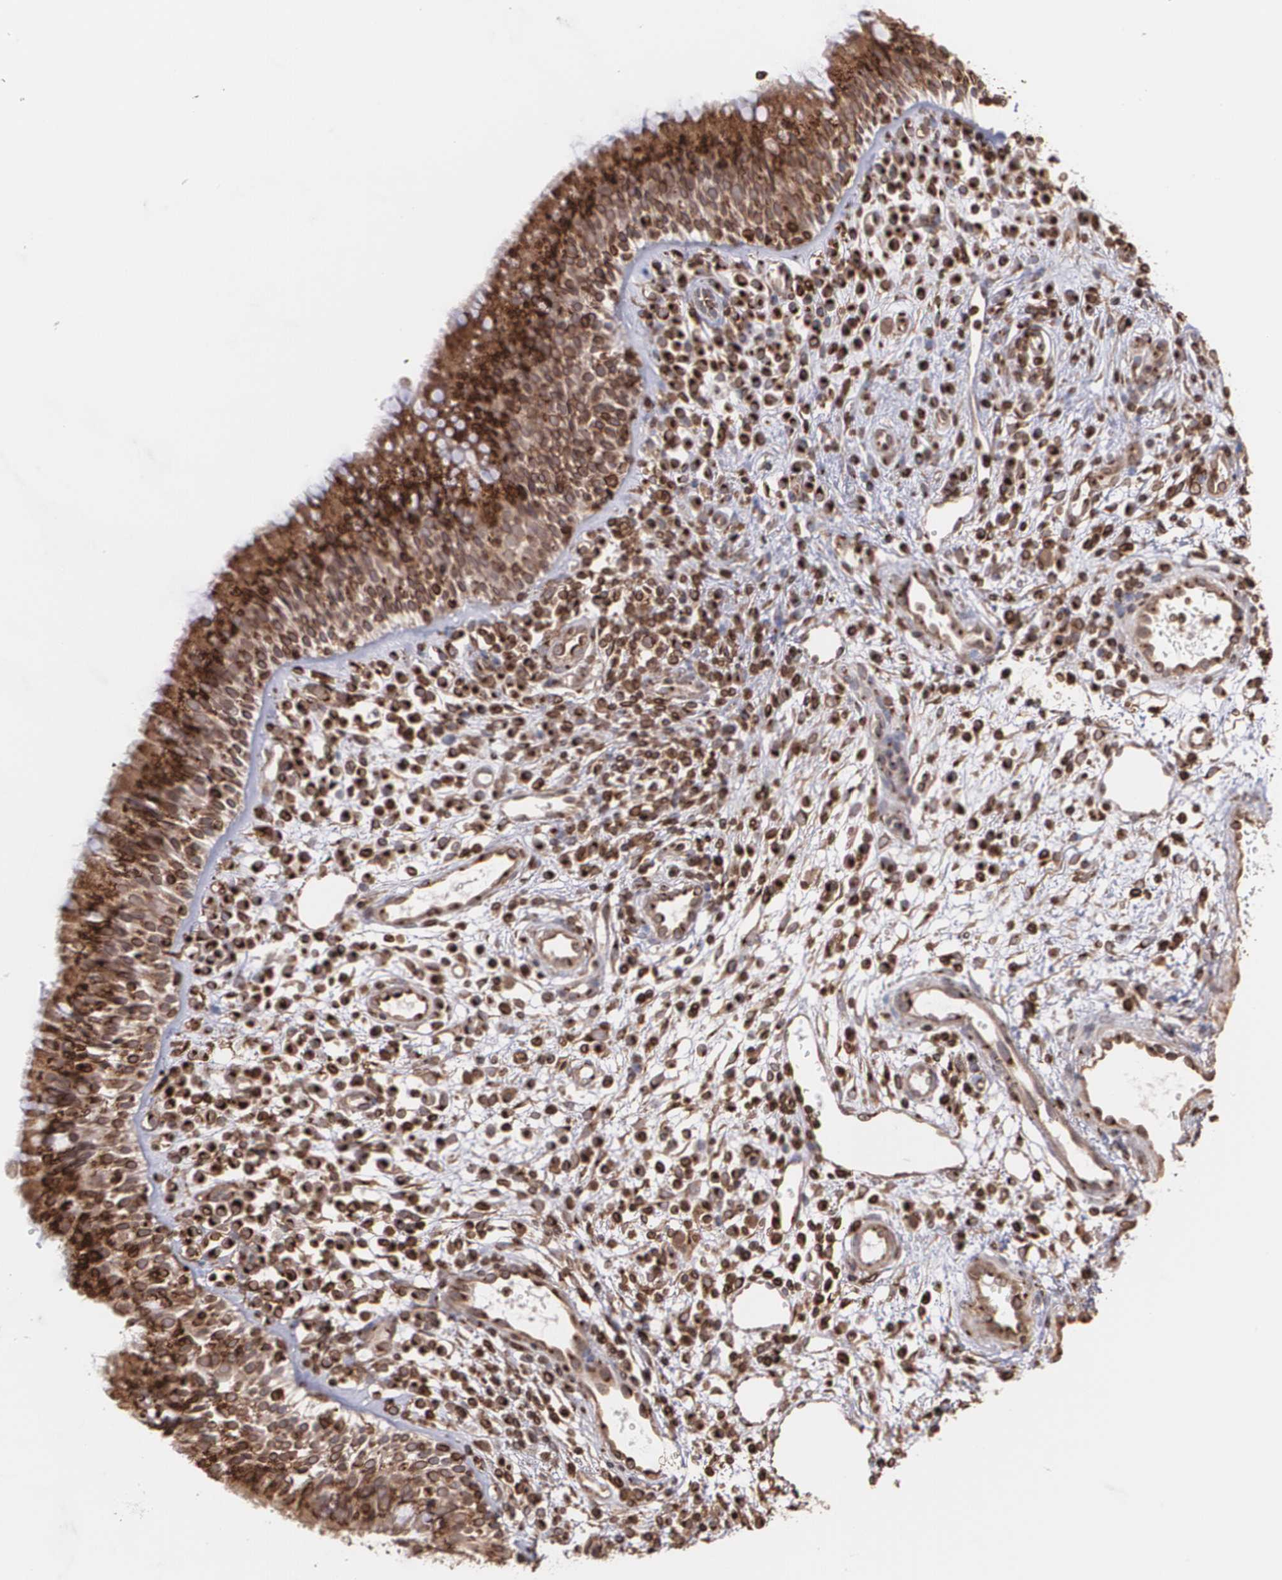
{"staining": {"intensity": "strong", "quantity": ">75%", "location": "cytoplasmic/membranous"}, "tissue": "nasopharynx", "cell_type": "Respiratory epithelial cells", "image_type": "normal", "snomed": [{"axis": "morphology", "description": "Normal tissue, NOS"}, {"axis": "morphology", "description": "Inflammation, NOS"}, {"axis": "morphology", "description": "Malignant melanoma, Metastatic site"}, {"axis": "topography", "description": "Nasopharynx"}], "caption": "This histopathology image displays IHC staining of unremarkable nasopharynx, with high strong cytoplasmic/membranous positivity in approximately >75% of respiratory epithelial cells.", "gene": "TRIP11", "patient": {"sex": "female", "age": 55}}